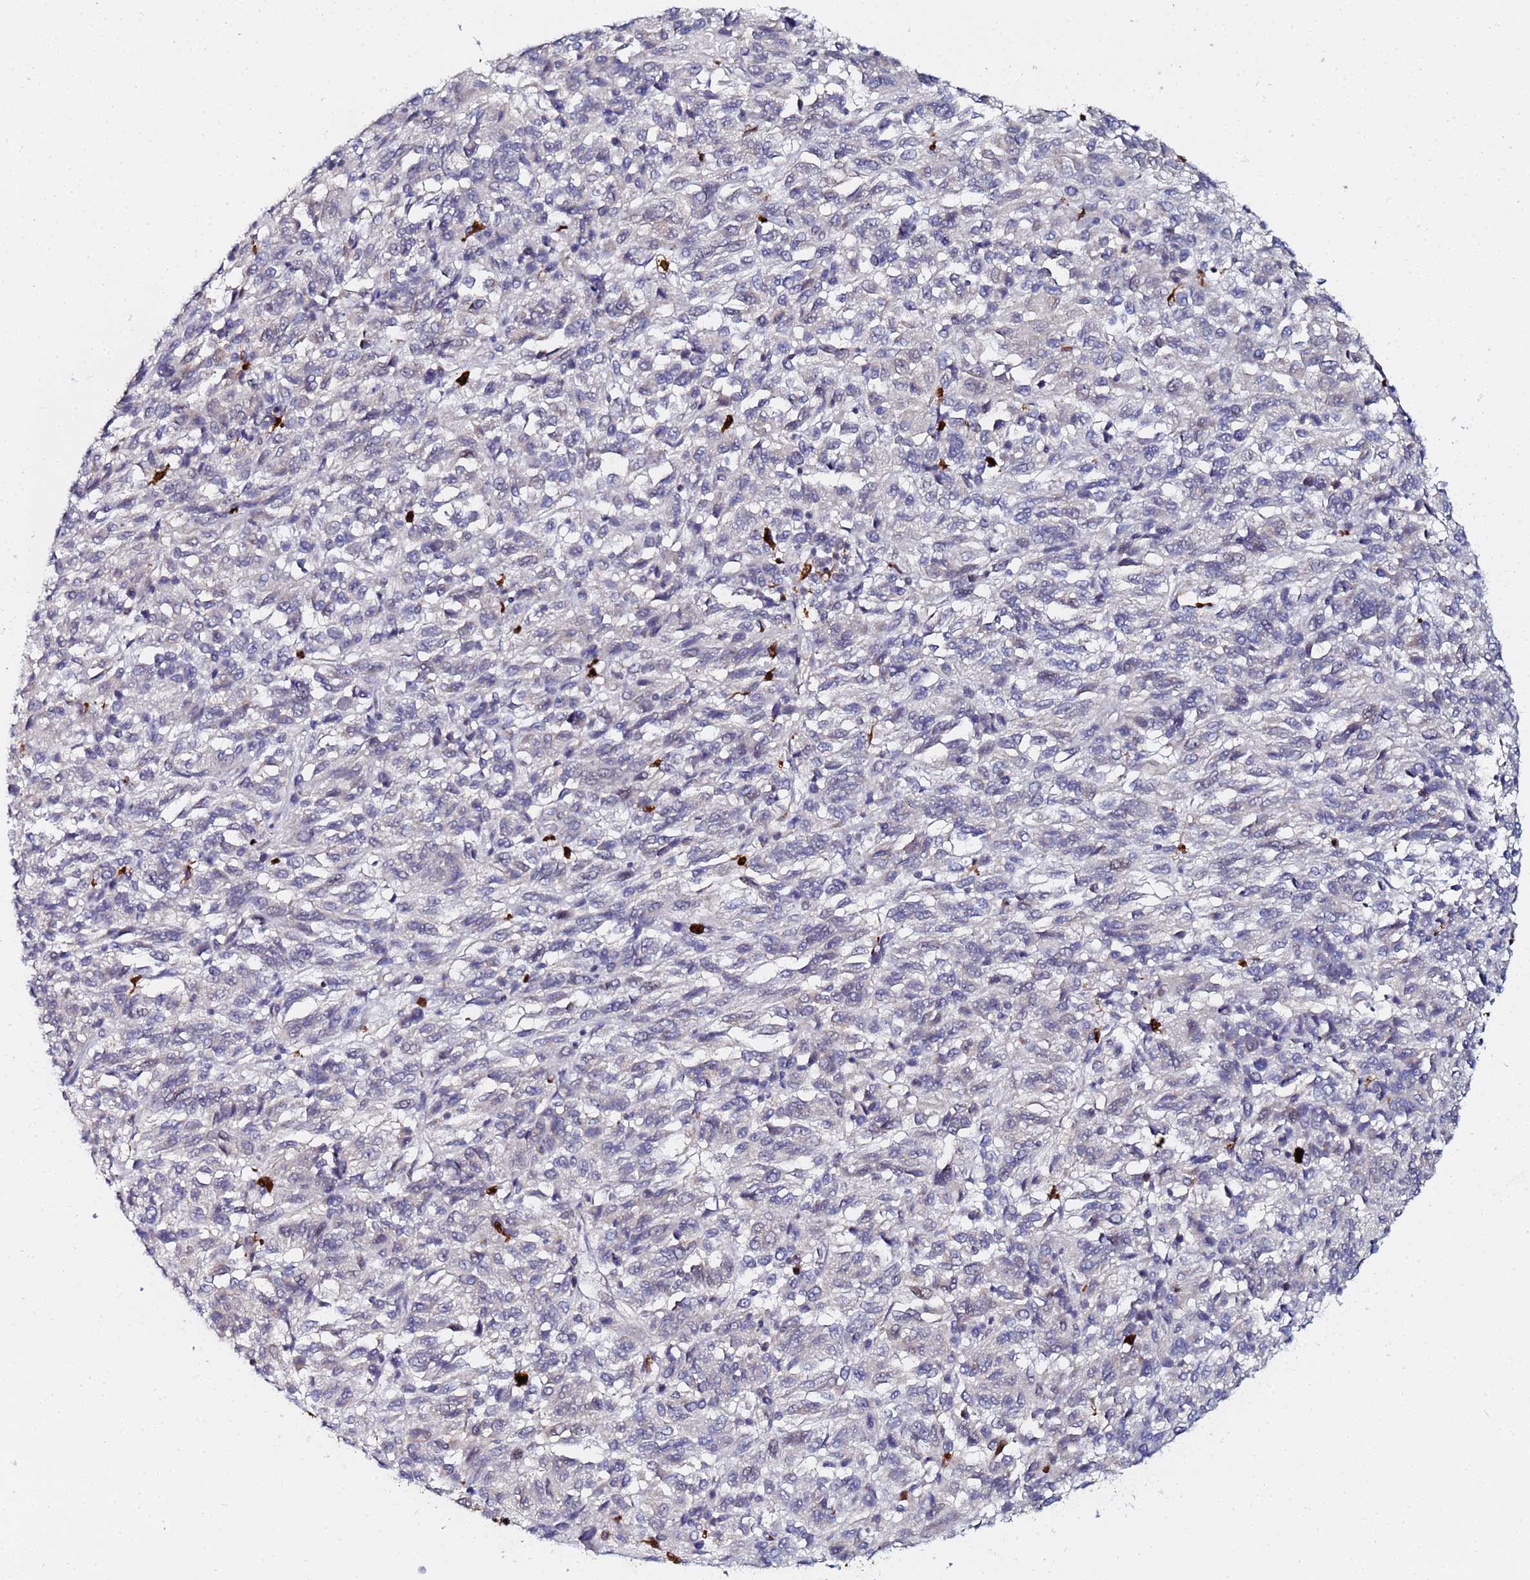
{"staining": {"intensity": "negative", "quantity": "none", "location": "none"}, "tissue": "melanoma", "cell_type": "Tumor cells", "image_type": "cancer", "snomed": [{"axis": "morphology", "description": "Malignant melanoma, Metastatic site"}, {"axis": "topography", "description": "Lung"}], "caption": "This is an immunohistochemistry histopathology image of malignant melanoma (metastatic site). There is no staining in tumor cells.", "gene": "MTCL1", "patient": {"sex": "male", "age": 64}}